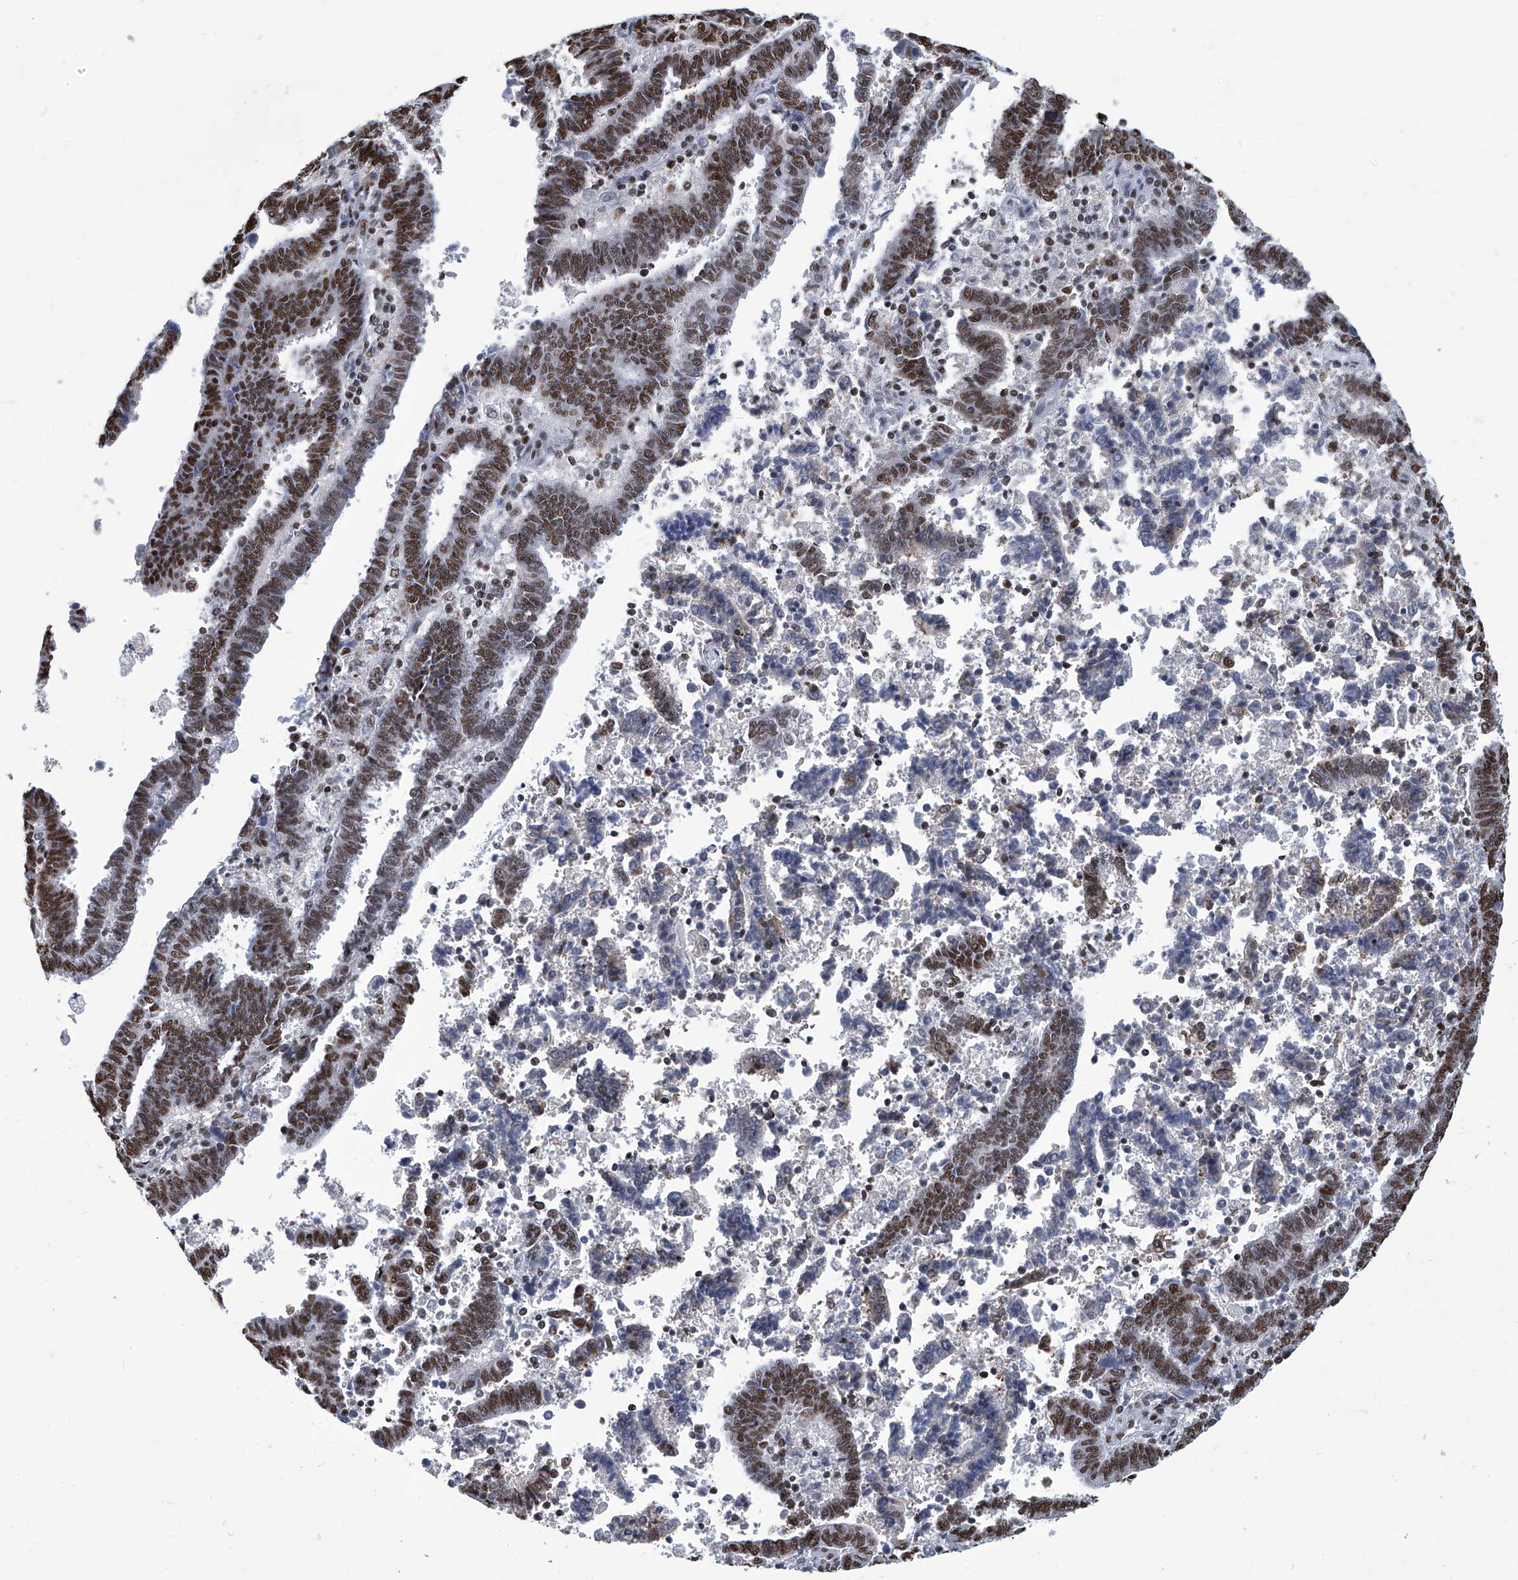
{"staining": {"intensity": "moderate", "quantity": ">75%", "location": "nuclear"}, "tissue": "endometrial cancer", "cell_type": "Tumor cells", "image_type": "cancer", "snomed": [{"axis": "morphology", "description": "Adenocarcinoma, NOS"}, {"axis": "topography", "description": "Uterus"}], "caption": "IHC micrograph of neoplastic tissue: endometrial cancer (adenocarcinoma) stained using immunohistochemistry reveals medium levels of moderate protein expression localized specifically in the nuclear of tumor cells, appearing as a nuclear brown color.", "gene": "HBP1", "patient": {"sex": "female", "age": 83}}